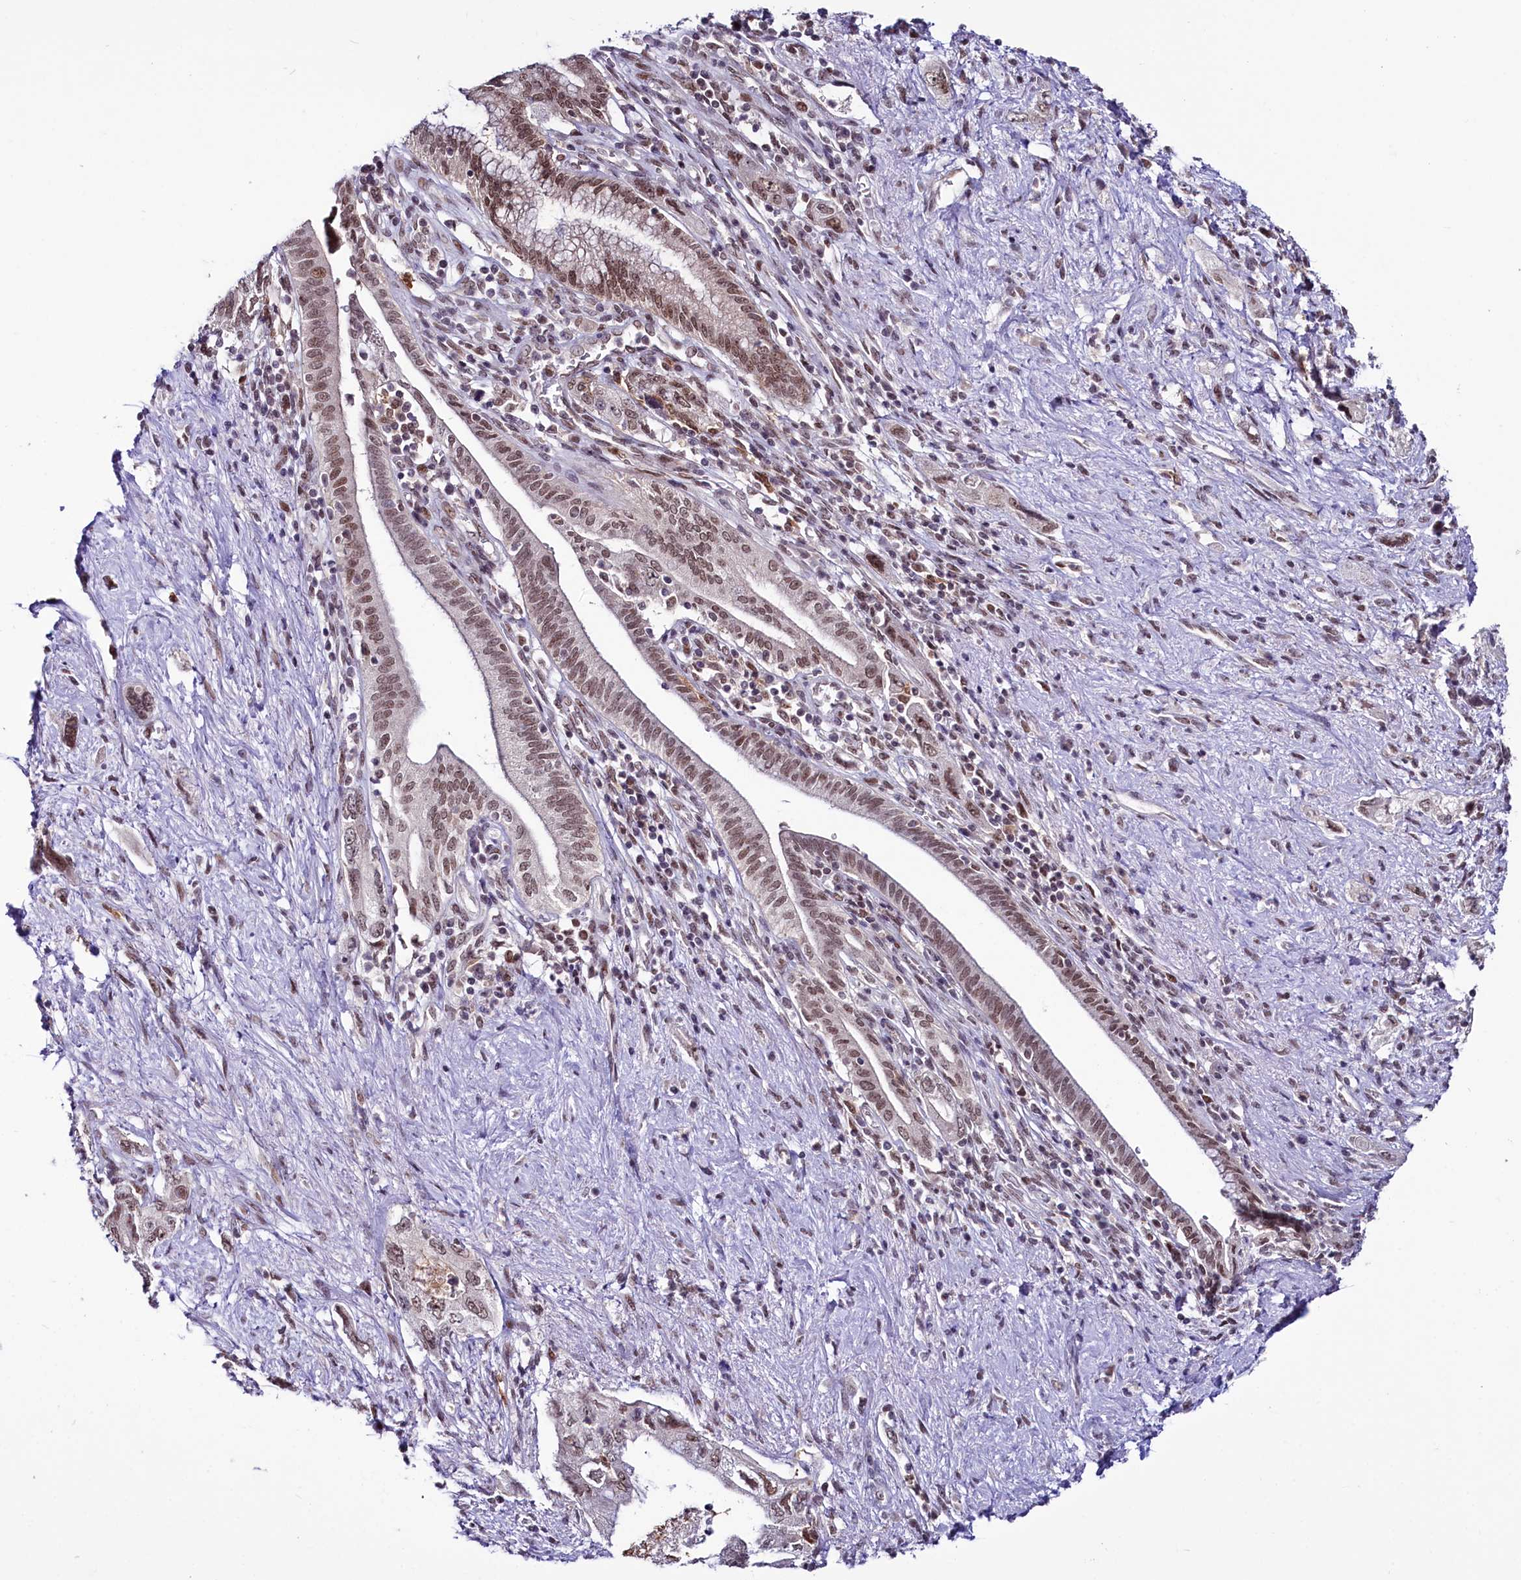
{"staining": {"intensity": "moderate", "quantity": ">75%", "location": "nuclear"}, "tissue": "pancreatic cancer", "cell_type": "Tumor cells", "image_type": "cancer", "snomed": [{"axis": "morphology", "description": "Adenocarcinoma, NOS"}, {"axis": "topography", "description": "Pancreas"}], "caption": "Immunohistochemistry histopathology image of neoplastic tissue: human pancreatic cancer stained using immunohistochemistry (IHC) demonstrates medium levels of moderate protein expression localized specifically in the nuclear of tumor cells, appearing as a nuclear brown color.", "gene": "SCAF11", "patient": {"sex": "female", "age": 73}}